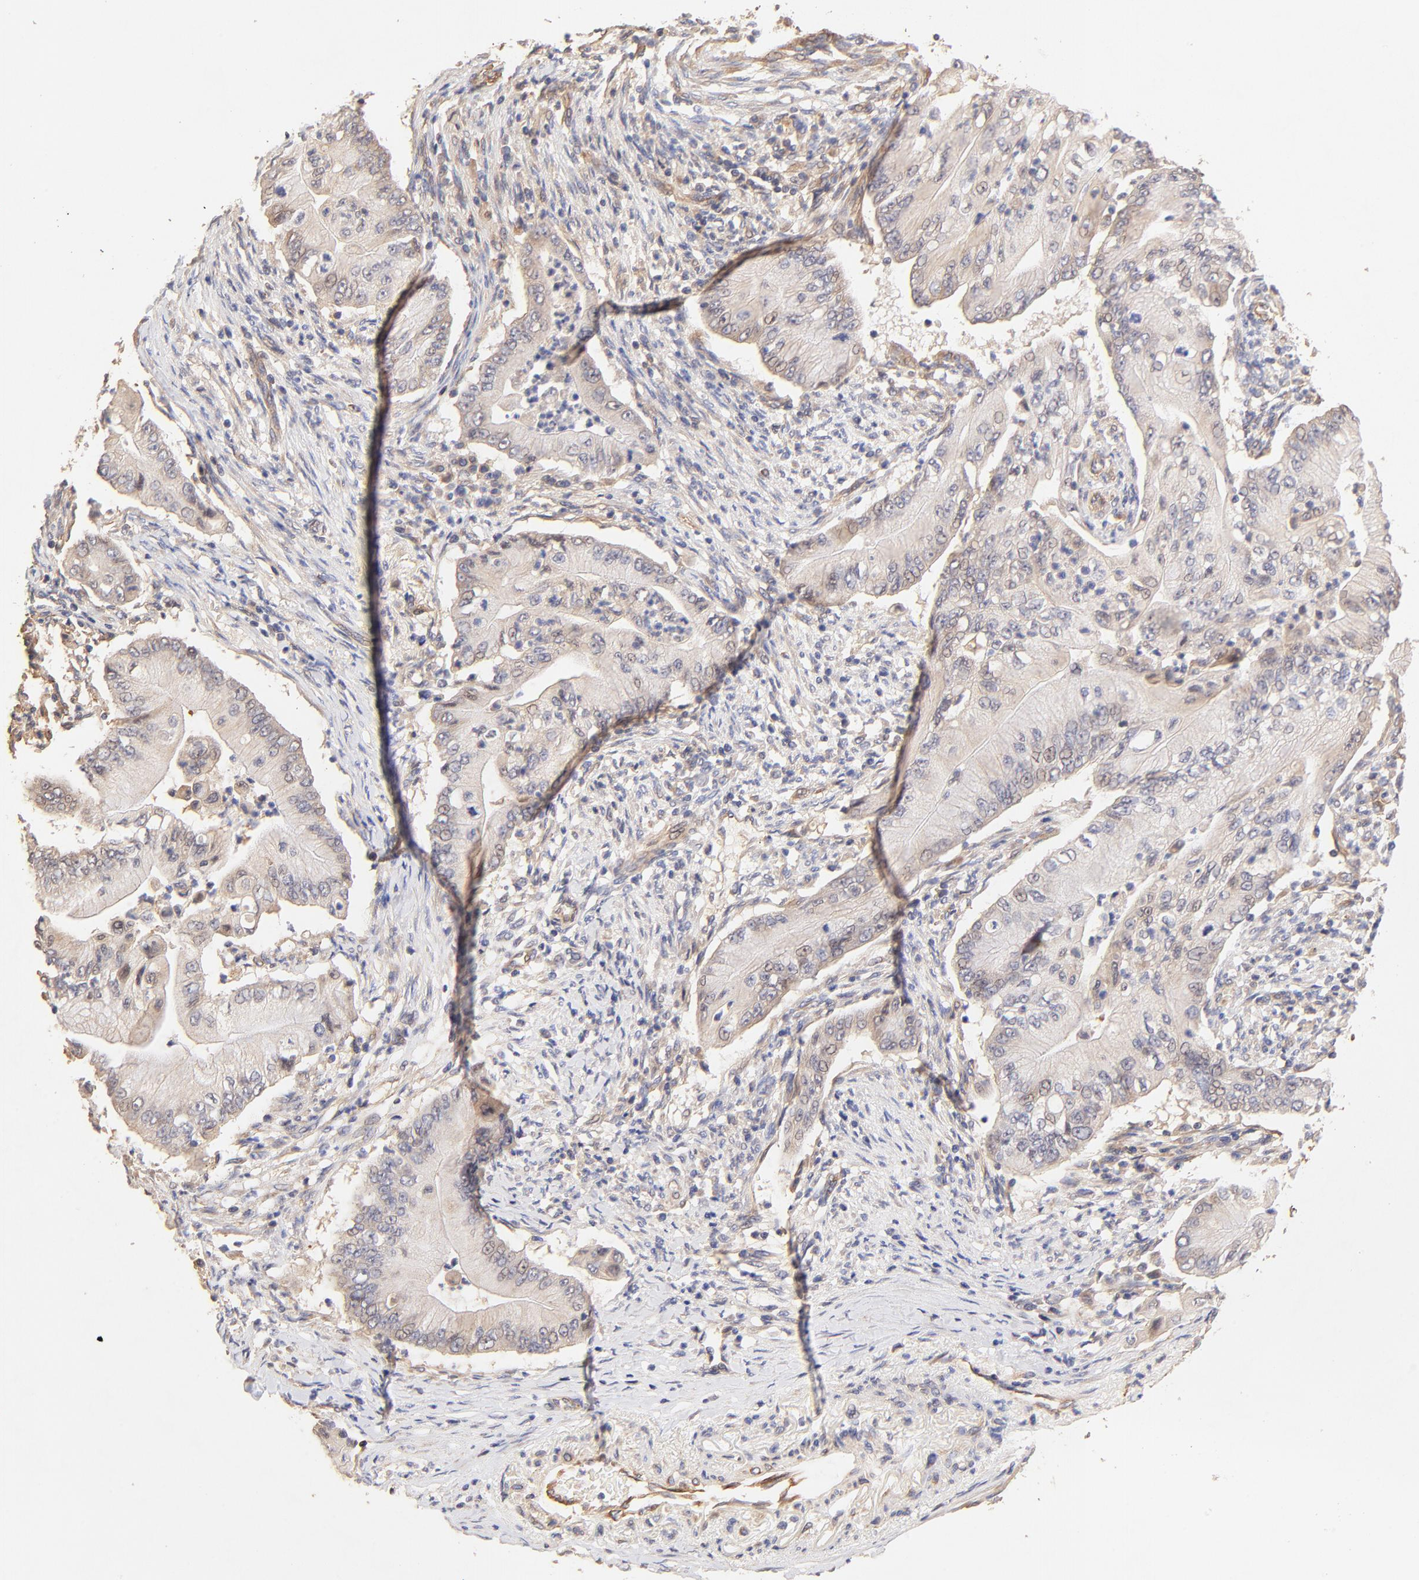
{"staining": {"intensity": "weak", "quantity": "<25%", "location": "cytoplasmic/membranous,nuclear"}, "tissue": "pancreatic cancer", "cell_type": "Tumor cells", "image_type": "cancer", "snomed": [{"axis": "morphology", "description": "Adenocarcinoma, NOS"}, {"axis": "topography", "description": "Pancreas"}], "caption": "Pancreatic adenocarcinoma stained for a protein using immunohistochemistry shows no expression tumor cells.", "gene": "TNFAIP3", "patient": {"sex": "male", "age": 62}}